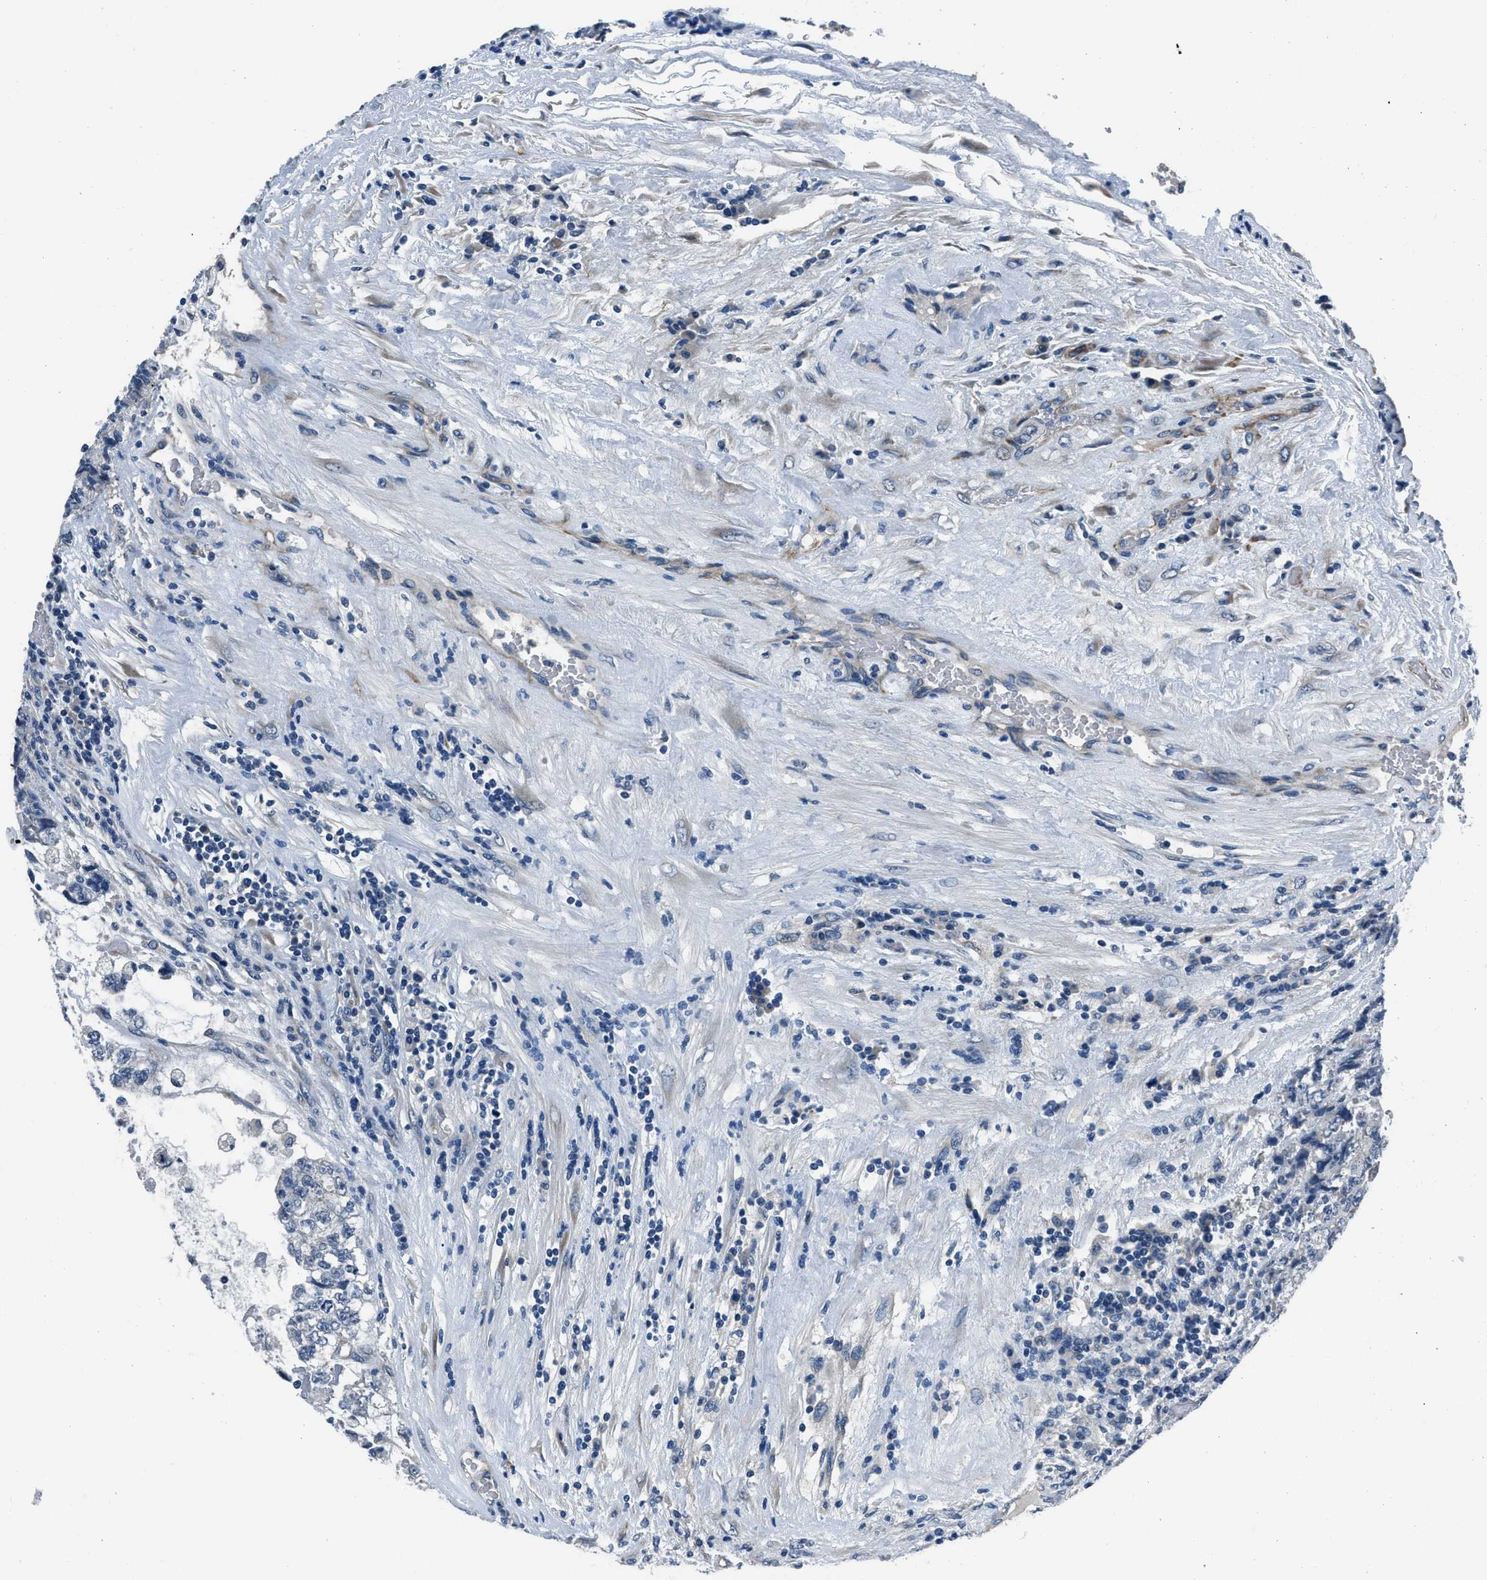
{"staining": {"intensity": "negative", "quantity": "none", "location": "none"}, "tissue": "testis cancer", "cell_type": "Tumor cells", "image_type": "cancer", "snomed": [{"axis": "morphology", "description": "Carcinoma, Embryonal, NOS"}, {"axis": "topography", "description": "Testis"}], "caption": "Testis cancer was stained to show a protein in brown. There is no significant expression in tumor cells. Nuclei are stained in blue.", "gene": "GJA3", "patient": {"sex": "male", "age": 36}}